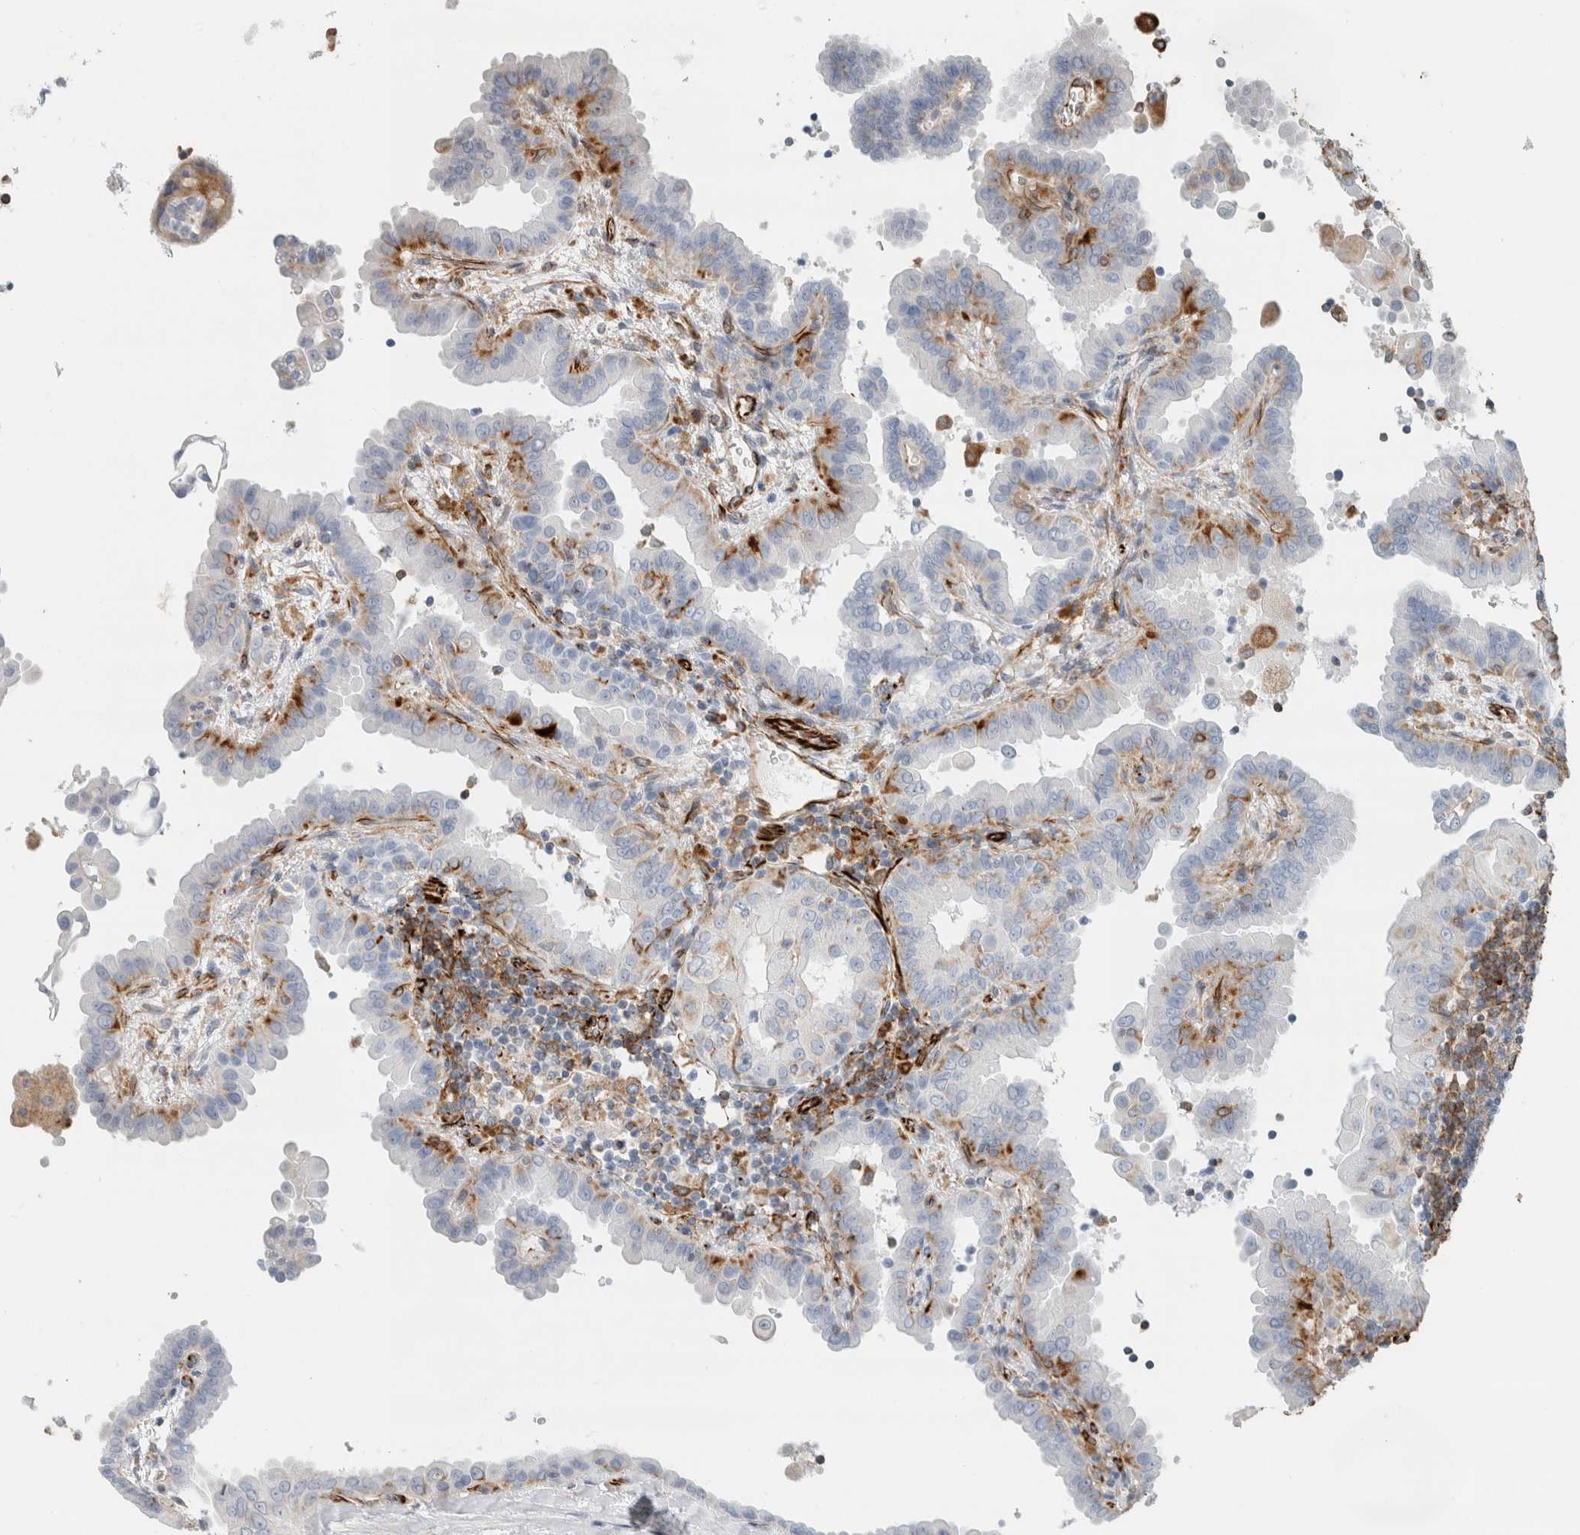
{"staining": {"intensity": "negative", "quantity": "none", "location": "none"}, "tissue": "thyroid cancer", "cell_type": "Tumor cells", "image_type": "cancer", "snomed": [{"axis": "morphology", "description": "Papillary adenocarcinoma, NOS"}, {"axis": "topography", "description": "Thyroid gland"}], "caption": "DAB (3,3'-diaminobenzidine) immunohistochemical staining of thyroid cancer reveals no significant positivity in tumor cells. (Immunohistochemistry, brightfield microscopy, high magnification).", "gene": "LY86", "patient": {"sex": "male", "age": 33}}